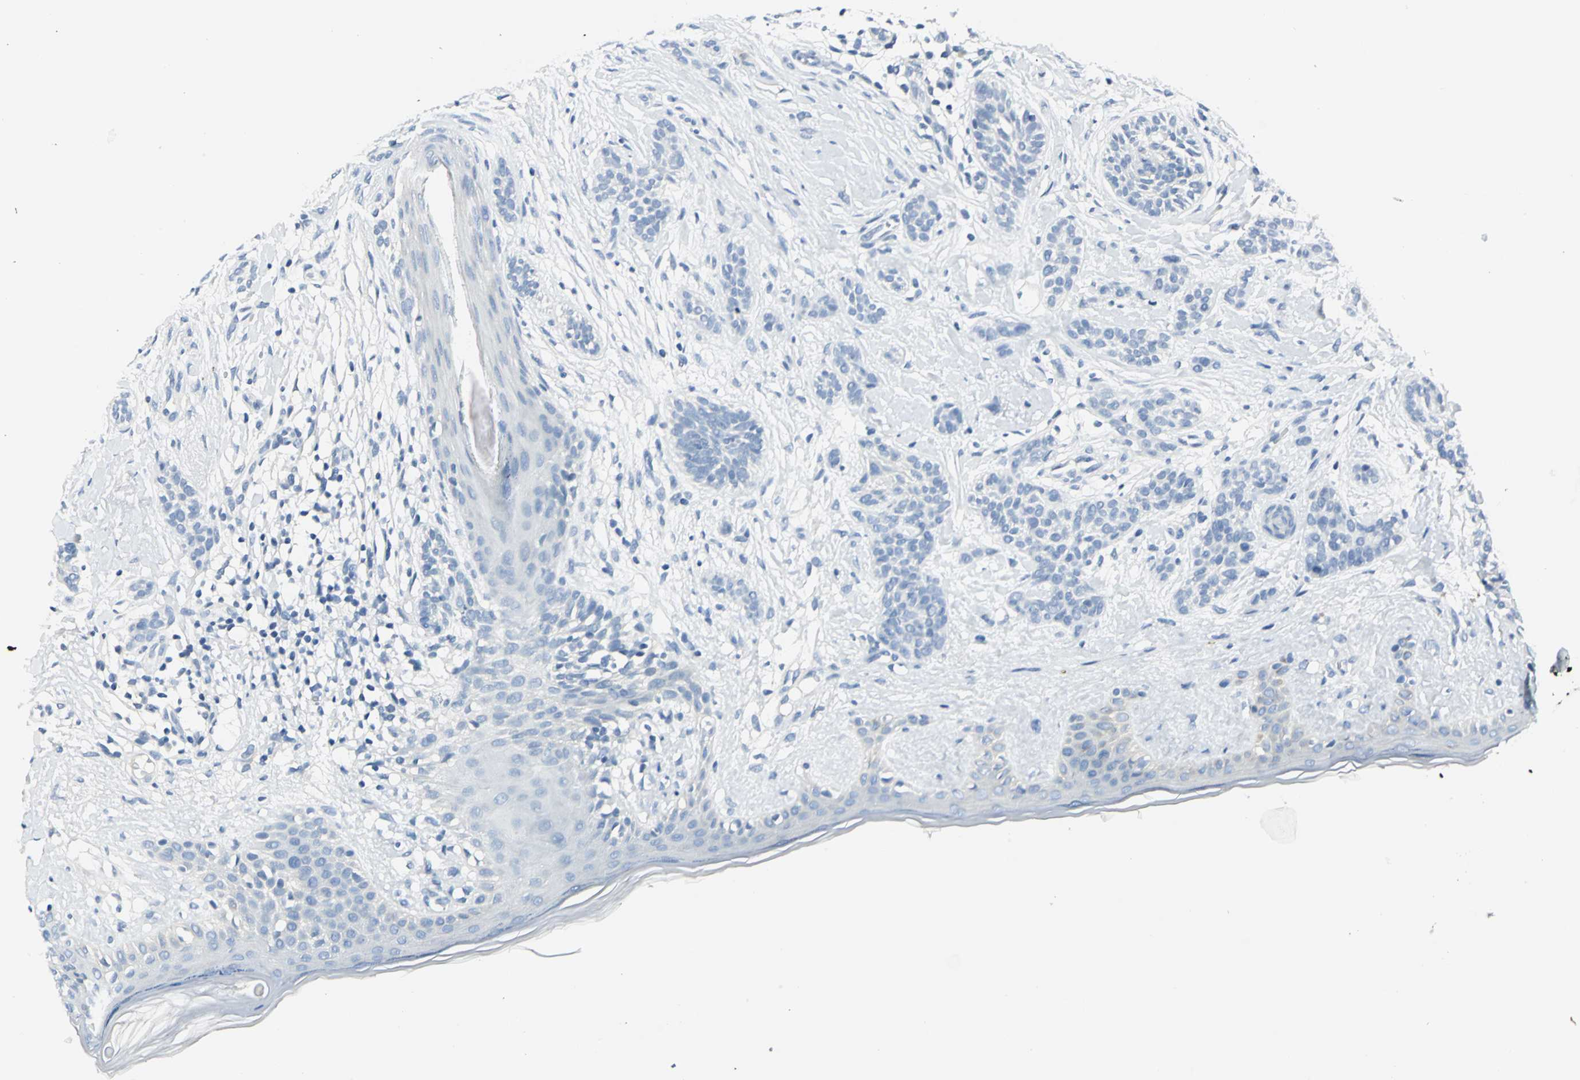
{"staining": {"intensity": "negative", "quantity": "none", "location": "none"}, "tissue": "skin cancer", "cell_type": "Tumor cells", "image_type": "cancer", "snomed": [{"axis": "morphology", "description": "Normal tissue, NOS"}, {"axis": "morphology", "description": "Basal cell carcinoma"}, {"axis": "topography", "description": "Skin"}], "caption": "This micrograph is of basal cell carcinoma (skin) stained with immunohistochemistry (IHC) to label a protein in brown with the nuclei are counter-stained blue. There is no expression in tumor cells.", "gene": "UCHL1", "patient": {"sex": "male", "age": 63}}